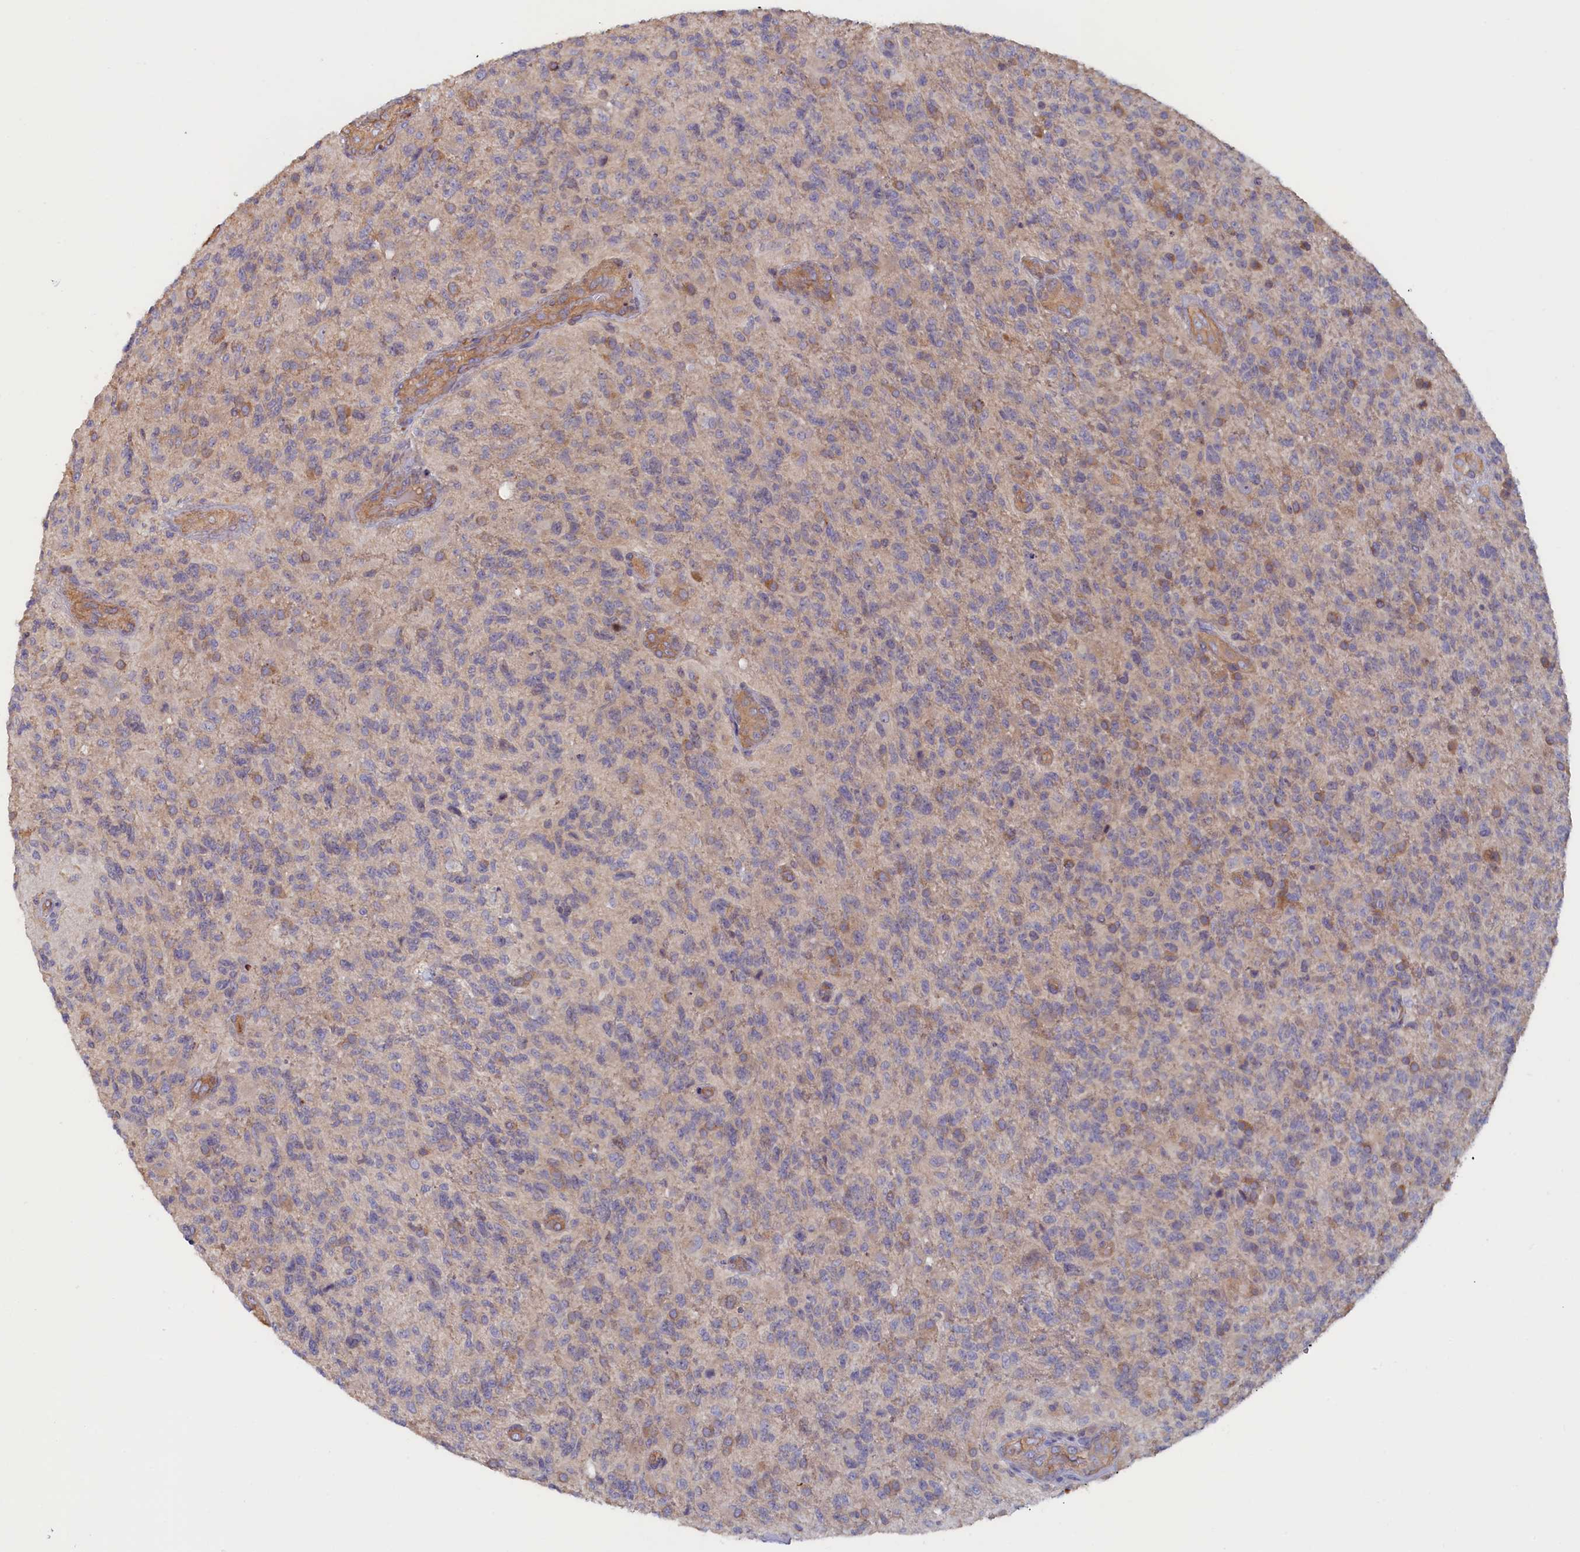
{"staining": {"intensity": "moderate", "quantity": "<25%", "location": "cytoplasmic/membranous"}, "tissue": "glioma", "cell_type": "Tumor cells", "image_type": "cancer", "snomed": [{"axis": "morphology", "description": "Glioma, malignant, High grade"}, {"axis": "topography", "description": "Brain"}], "caption": "Immunohistochemistry of human high-grade glioma (malignant) demonstrates low levels of moderate cytoplasmic/membranous staining in about <25% of tumor cells. Immunohistochemistry (ihc) stains the protein in brown and the nuclei are stained blue.", "gene": "ANKRD2", "patient": {"sex": "male", "age": 56}}